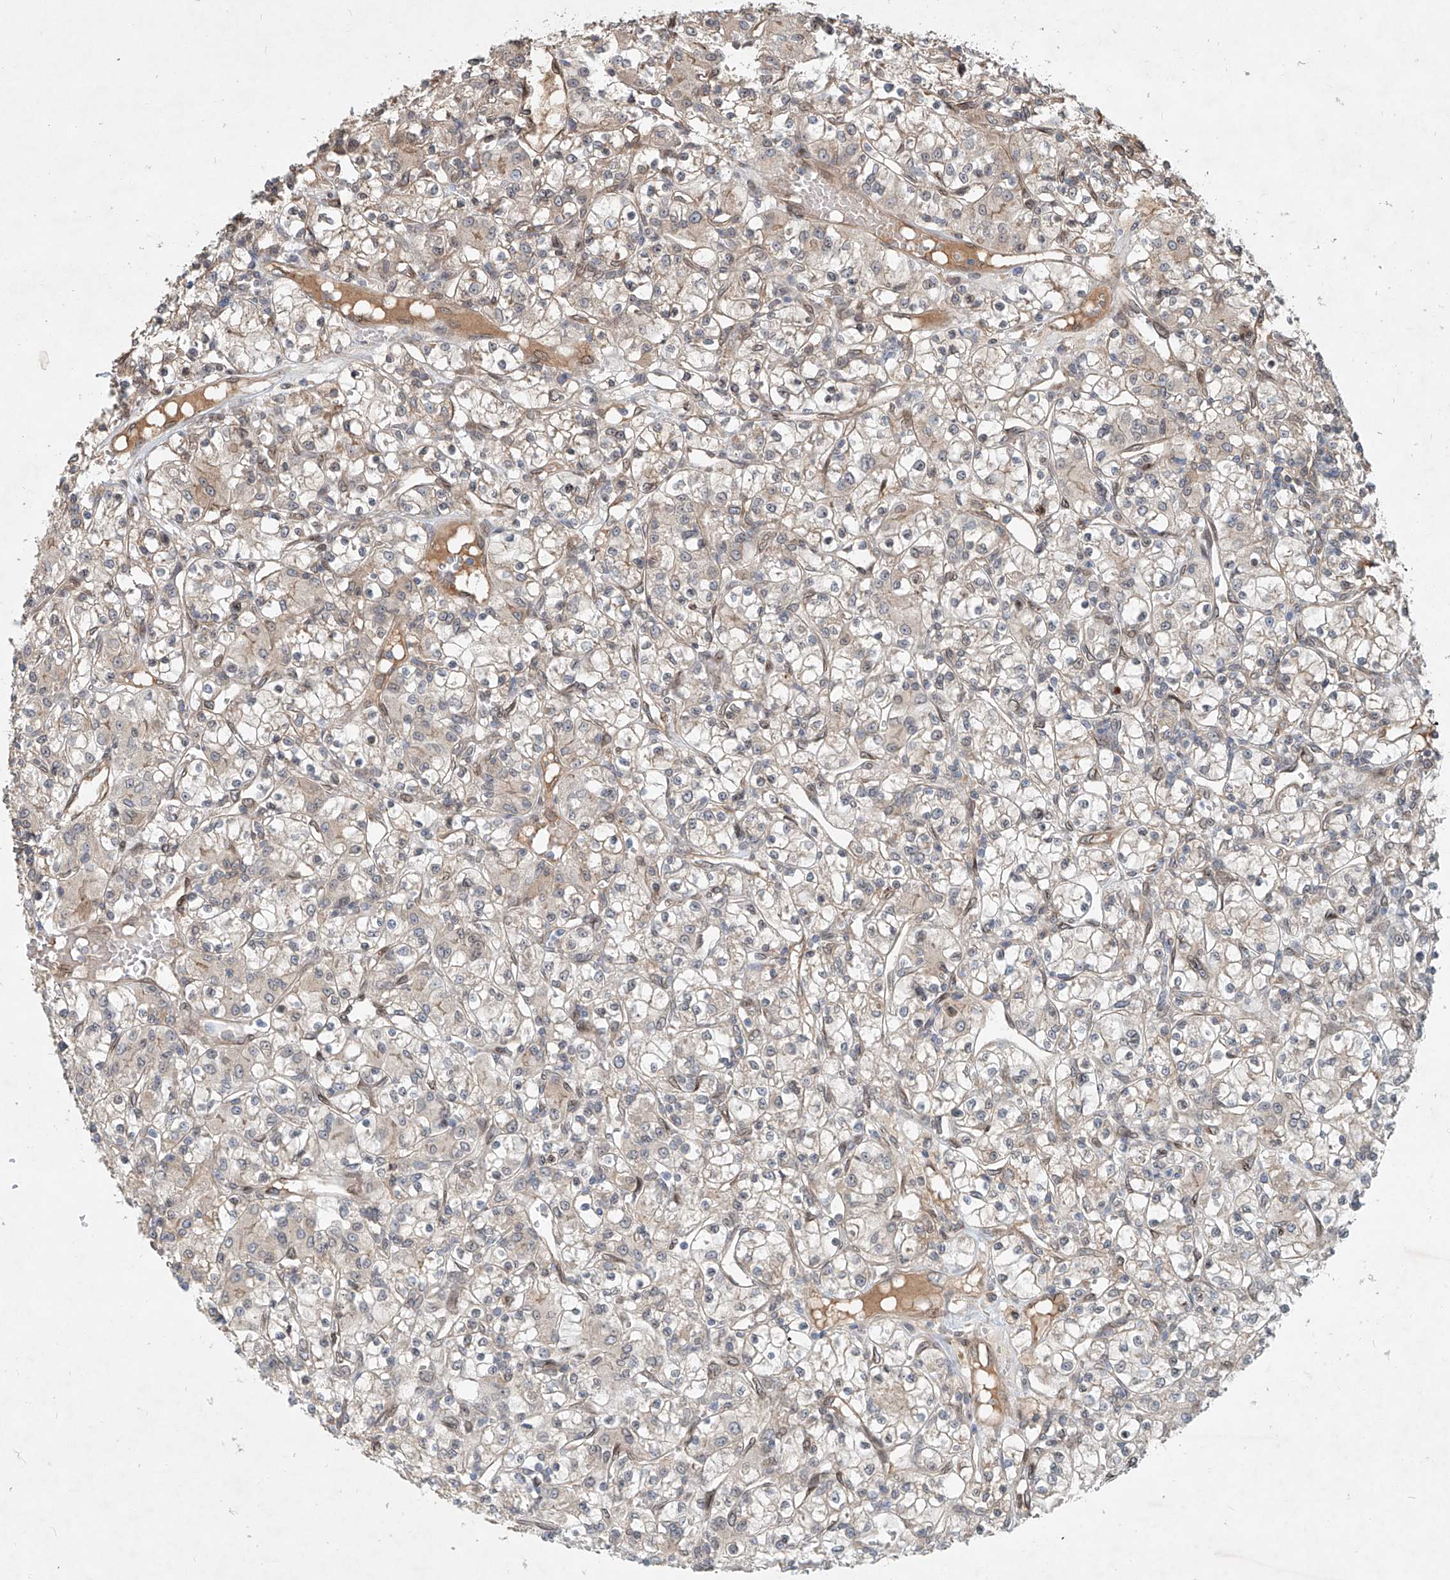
{"staining": {"intensity": "negative", "quantity": "none", "location": "none"}, "tissue": "renal cancer", "cell_type": "Tumor cells", "image_type": "cancer", "snomed": [{"axis": "morphology", "description": "Adenocarcinoma, NOS"}, {"axis": "topography", "description": "Kidney"}], "caption": "Immunohistochemical staining of human renal adenocarcinoma shows no significant positivity in tumor cells.", "gene": "SASH1", "patient": {"sex": "female", "age": 59}}